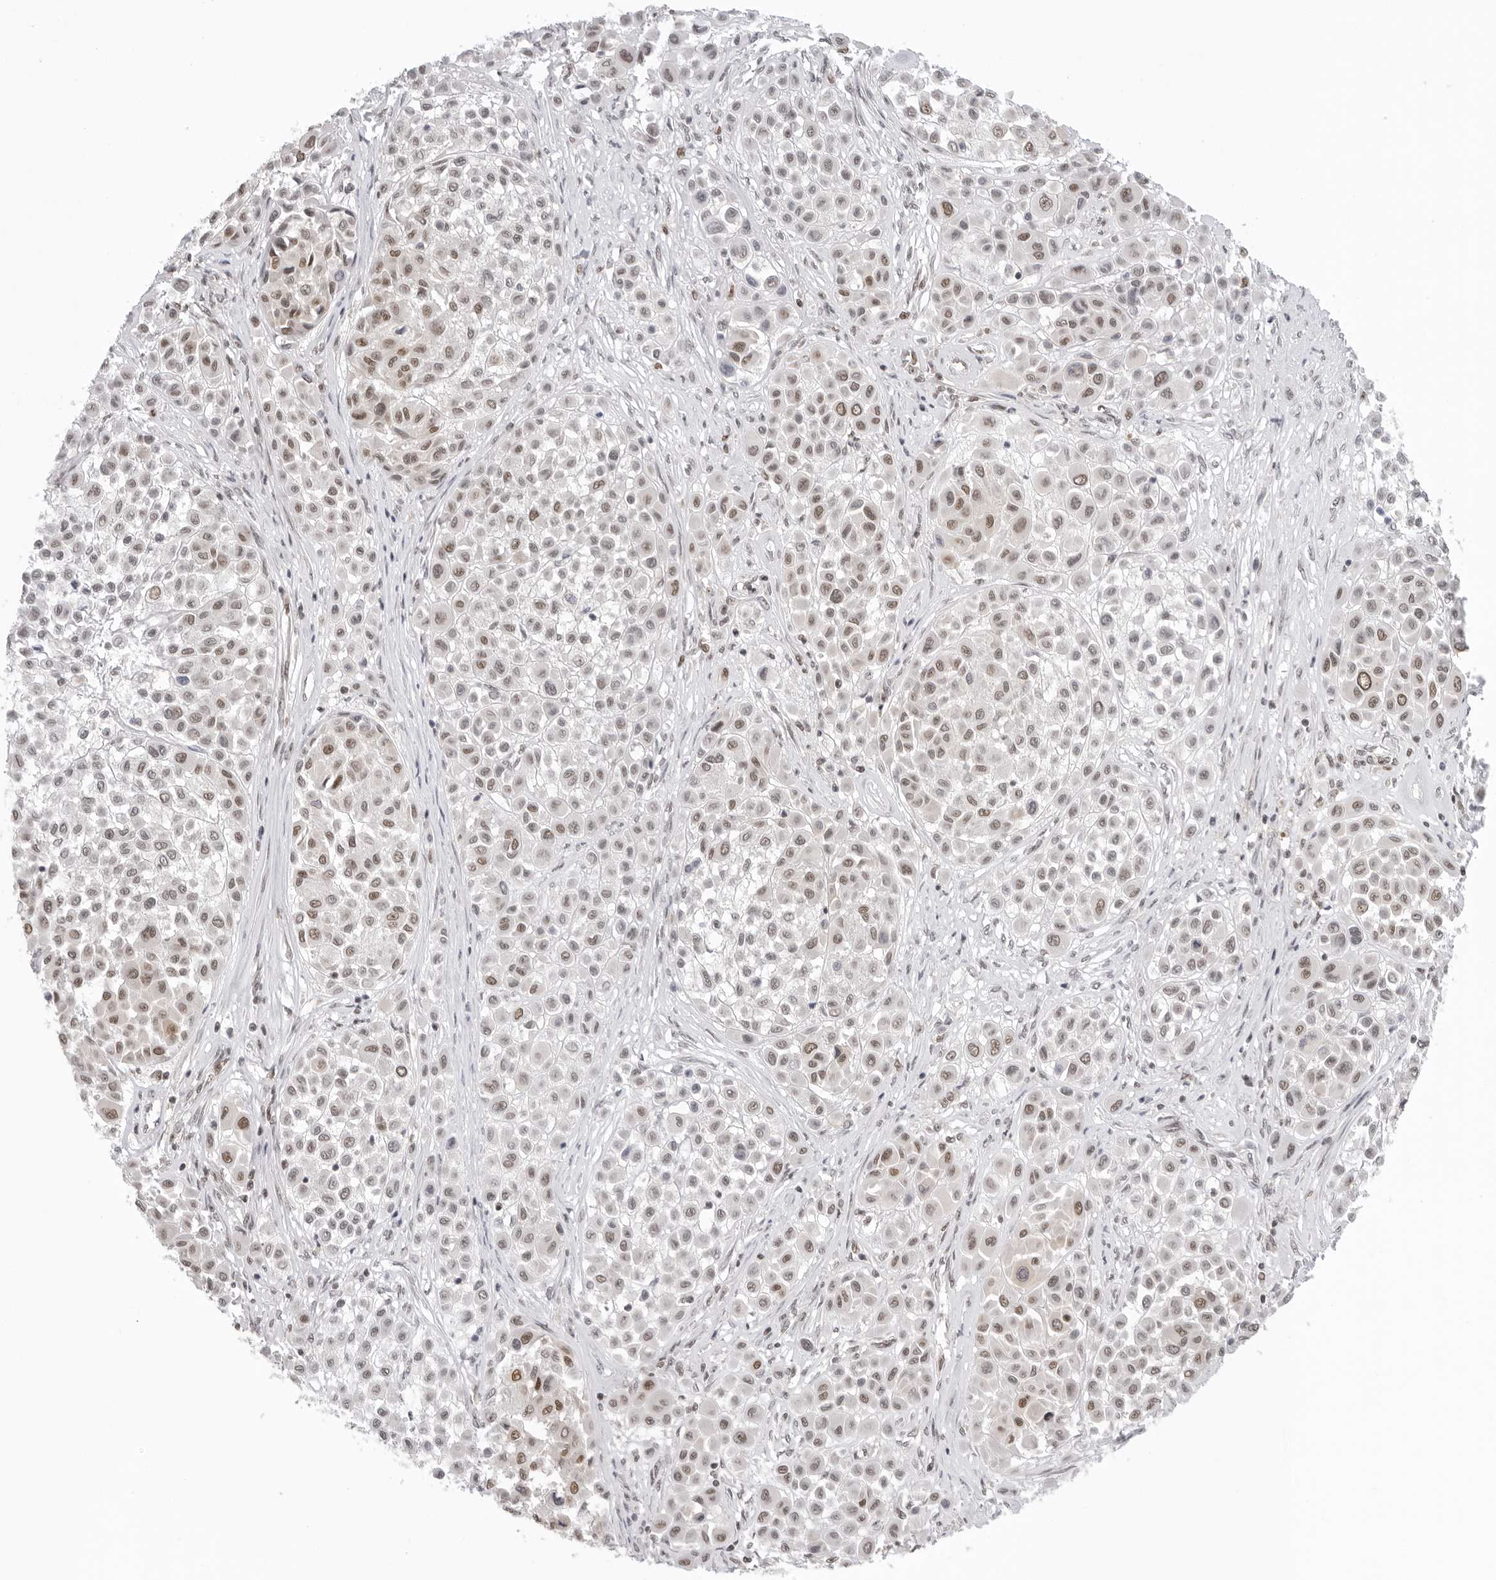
{"staining": {"intensity": "weak", "quantity": "25%-75%", "location": "nuclear"}, "tissue": "melanoma", "cell_type": "Tumor cells", "image_type": "cancer", "snomed": [{"axis": "morphology", "description": "Malignant melanoma, Metastatic site"}, {"axis": "topography", "description": "Soft tissue"}], "caption": "Malignant melanoma (metastatic site) stained with DAB immunohistochemistry exhibits low levels of weak nuclear staining in approximately 25%-75% of tumor cells.", "gene": "RPA2", "patient": {"sex": "male", "age": 41}}